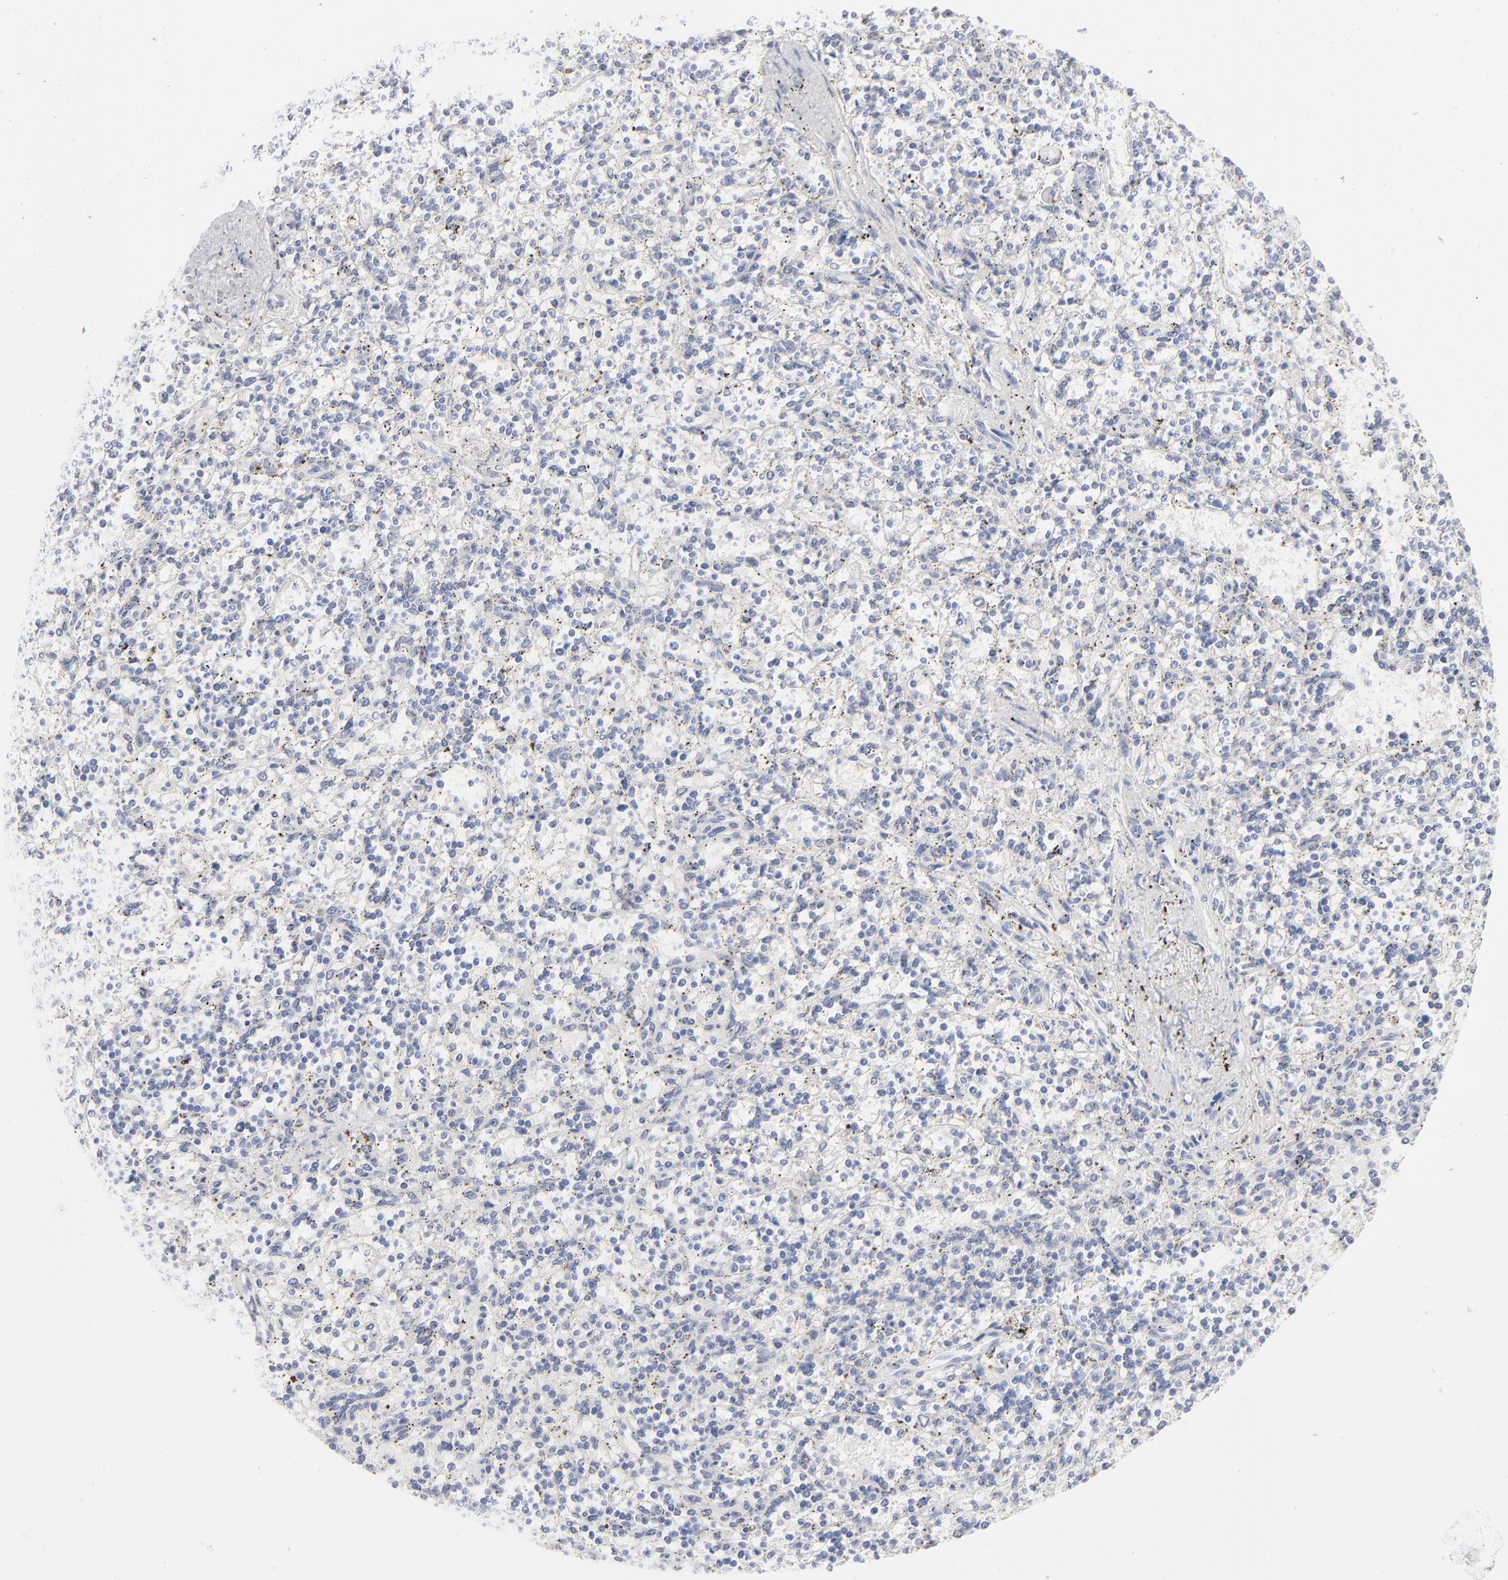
{"staining": {"intensity": "negative", "quantity": "none", "location": "none"}, "tissue": "lymphoma", "cell_type": "Tumor cells", "image_type": "cancer", "snomed": [{"axis": "morphology", "description": "Malignant lymphoma, non-Hodgkin's type, Low grade"}, {"axis": "topography", "description": "Spleen"}], "caption": "High magnification brightfield microscopy of lymphoma stained with DAB (brown) and counterstained with hematoxylin (blue): tumor cells show no significant staining.", "gene": "RBM3", "patient": {"sex": "male", "age": 73}}